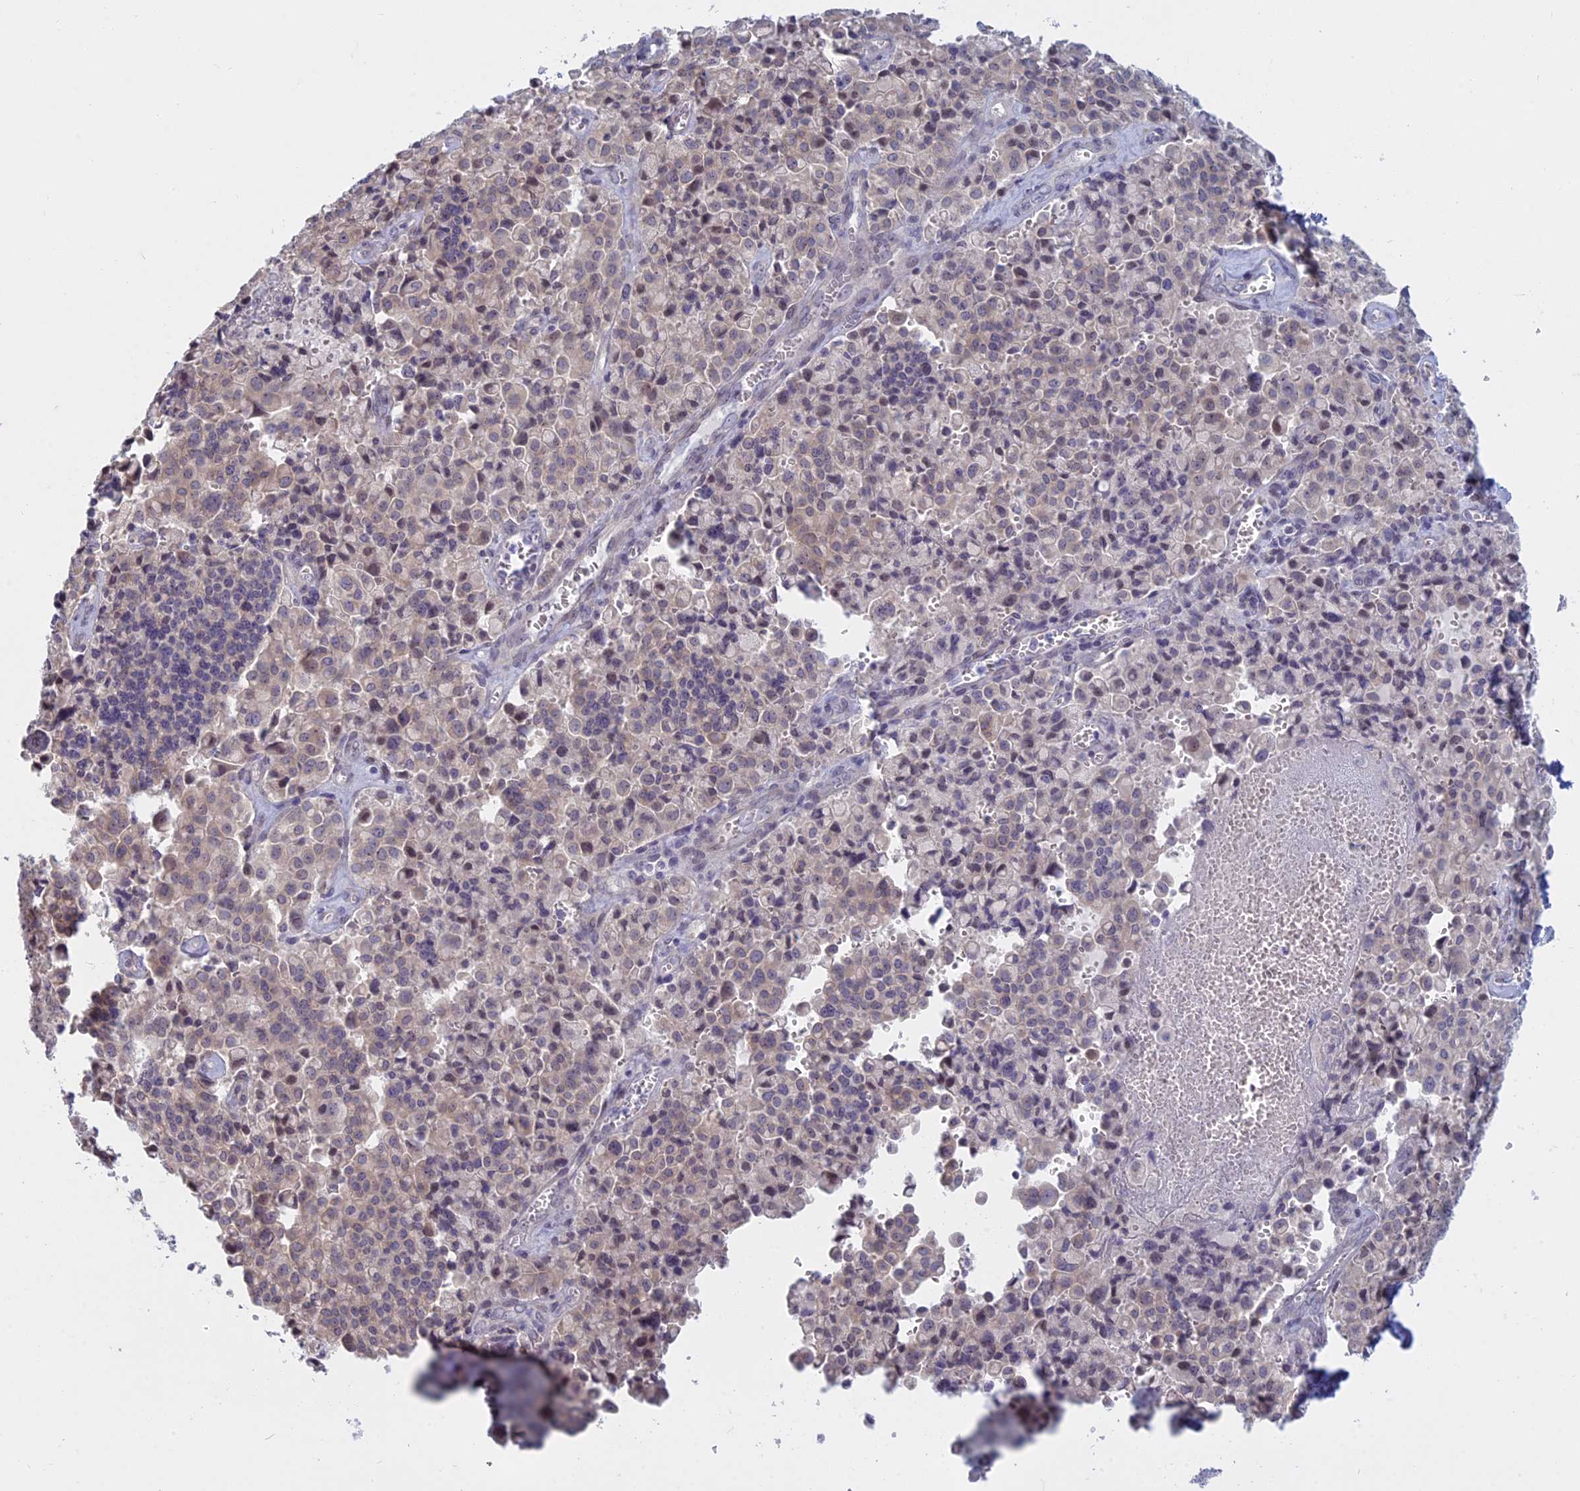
{"staining": {"intensity": "weak", "quantity": "<25%", "location": "nuclear"}, "tissue": "pancreatic cancer", "cell_type": "Tumor cells", "image_type": "cancer", "snomed": [{"axis": "morphology", "description": "Adenocarcinoma, NOS"}, {"axis": "topography", "description": "Pancreas"}], "caption": "IHC image of adenocarcinoma (pancreatic) stained for a protein (brown), which shows no staining in tumor cells. (DAB immunohistochemistry, high magnification).", "gene": "RPS19BP1", "patient": {"sex": "male", "age": 65}}